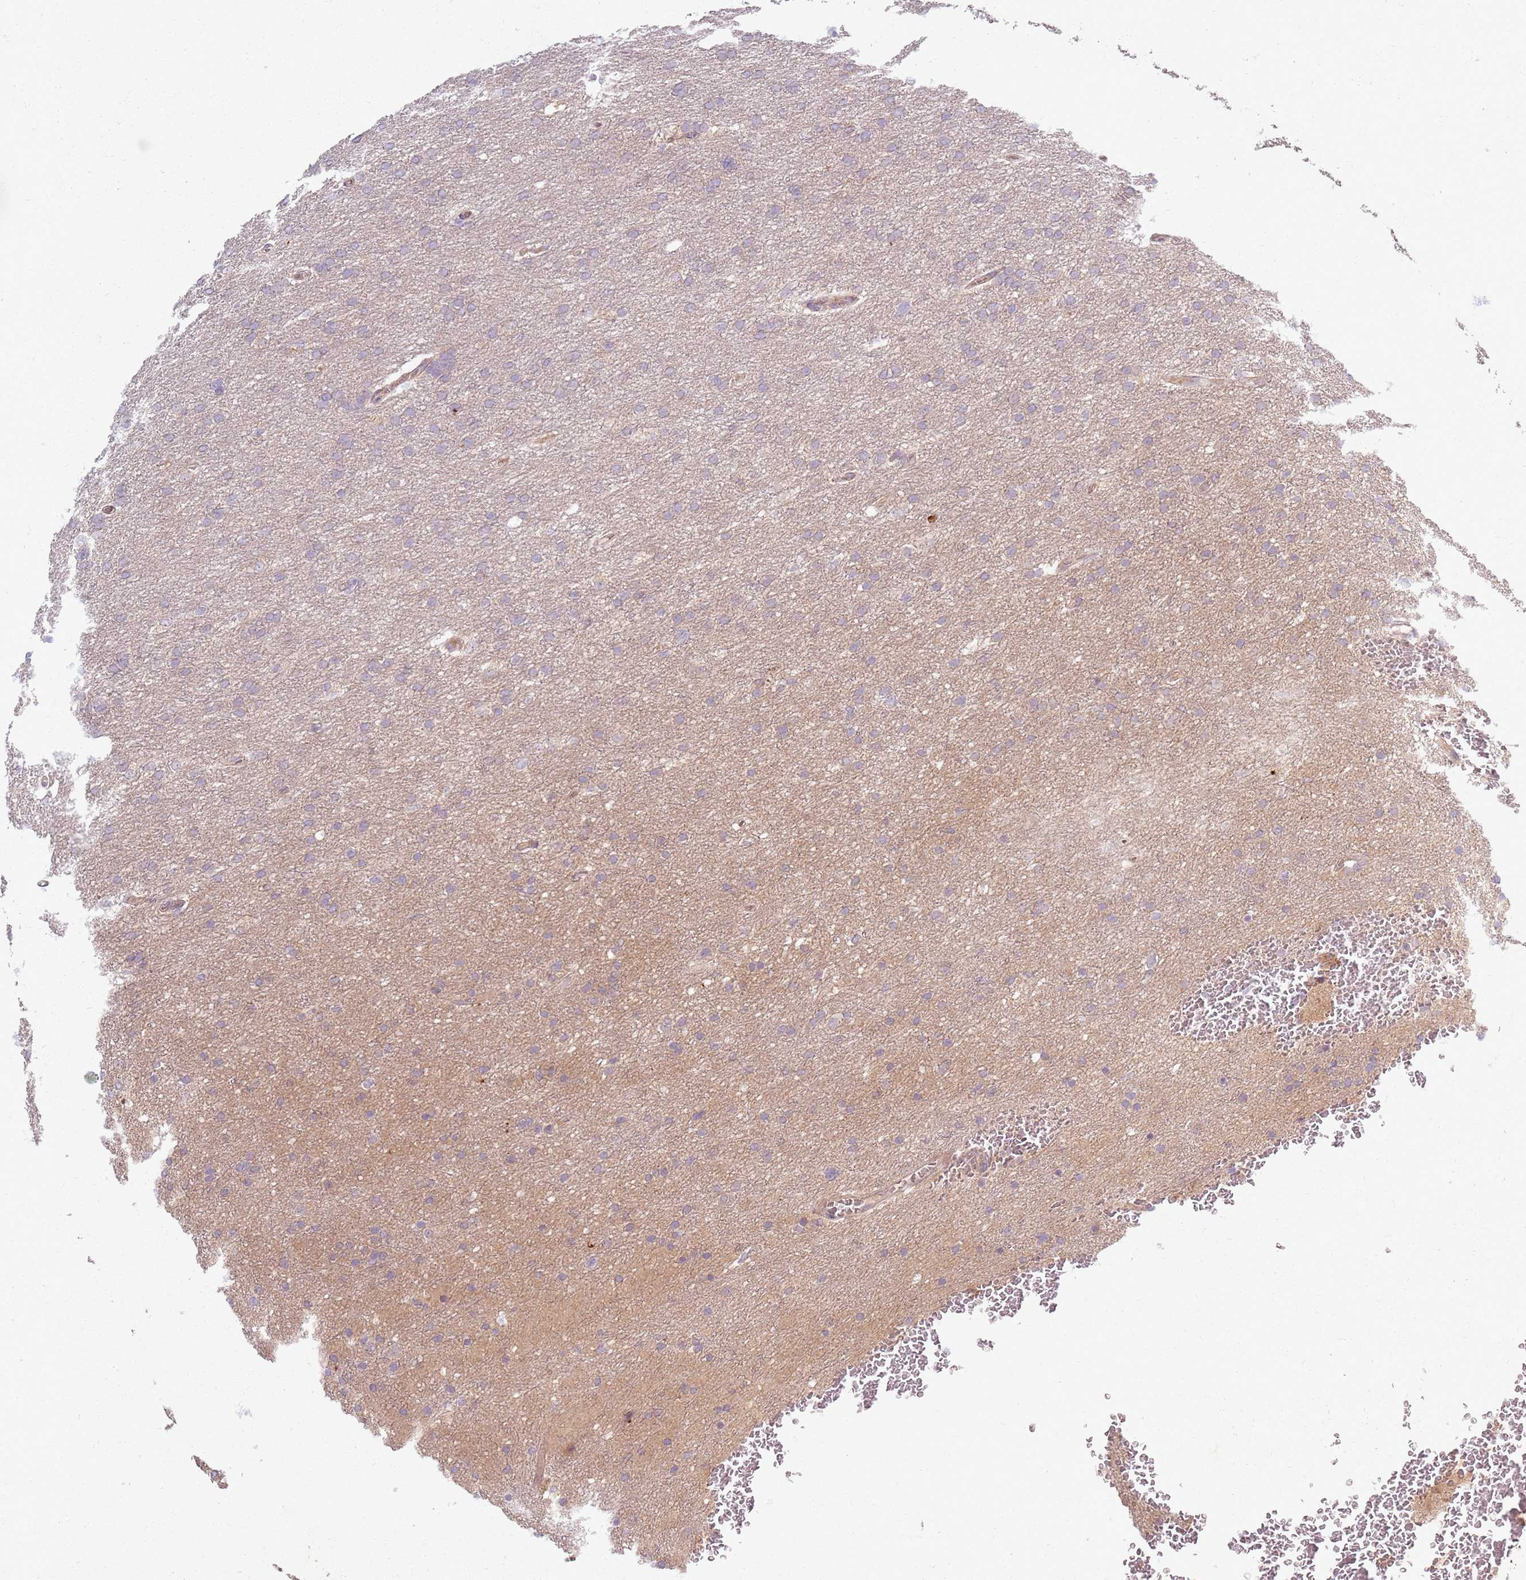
{"staining": {"intensity": "weak", "quantity": "25%-75%", "location": "cytoplasmic/membranous"}, "tissue": "glioma", "cell_type": "Tumor cells", "image_type": "cancer", "snomed": [{"axis": "morphology", "description": "Glioma, malignant, High grade"}, {"axis": "topography", "description": "Cerebral cortex"}], "caption": "Glioma tissue displays weak cytoplasmic/membranous expression in approximately 25%-75% of tumor cells, visualized by immunohistochemistry. (IHC, brightfield microscopy, high magnification).", "gene": "ZDHHC2", "patient": {"sex": "female", "age": 36}}